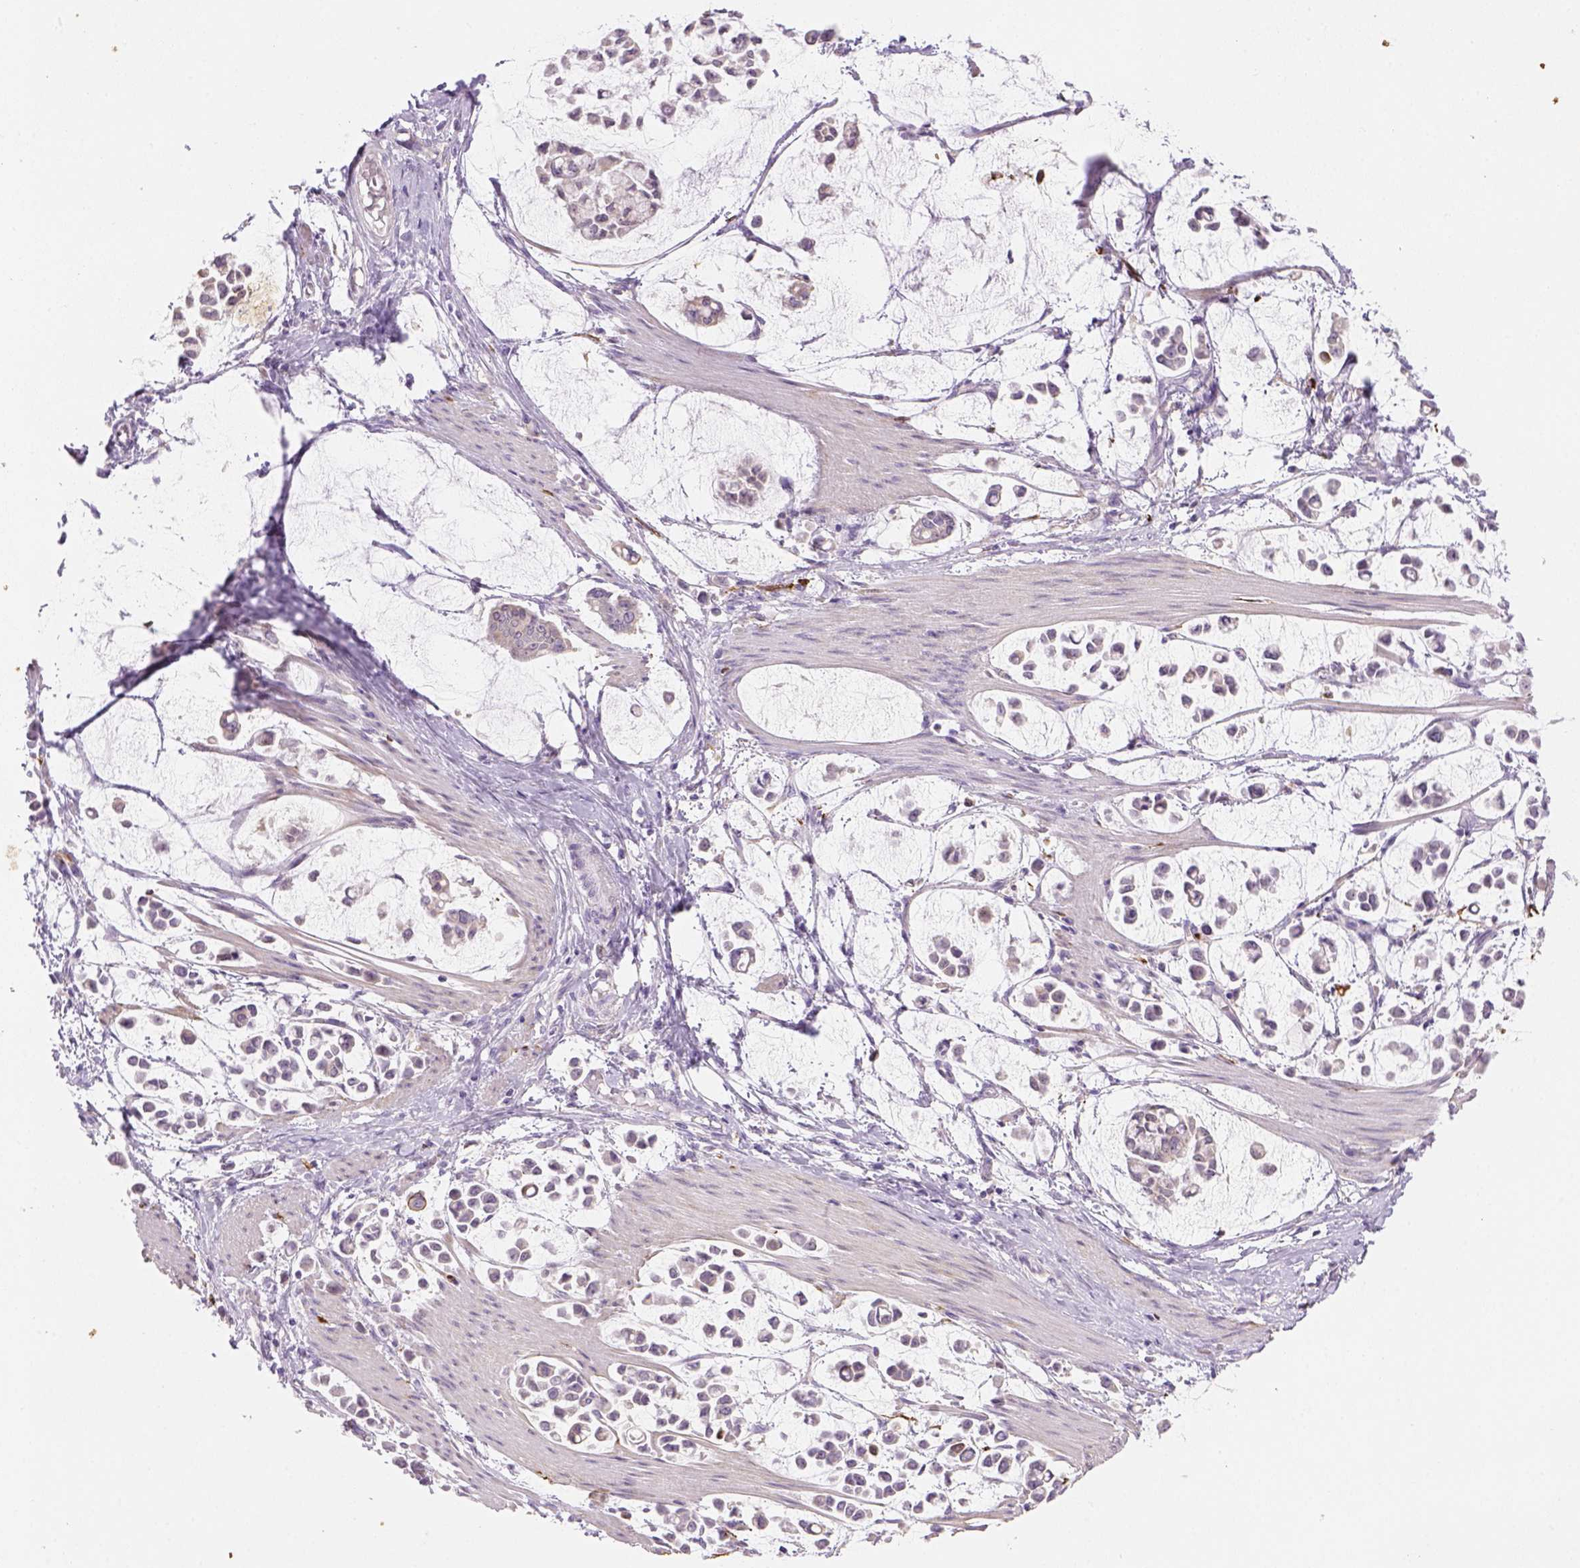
{"staining": {"intensity": "negative", "quantity": "none", "location": "none"}, "tissue": "stomach cancer", "cell_type": "Tumor cells", "image_type": "cancer", "snomed": [{"axis": "morphology", "description": "Adenocarcinoma, NOS"}, {"axis": "topography", "description": "Stomach"}], "caption": "IHC photomicrograph of neoplastic tissue: stomach adenocarcinoma stained with DAB (3,3'-diaminobenzidine) exhibits no significant protein positivity in tumor cells.", "gene": "CACNB1", "patient": {"sex": "male", "age": 82}}